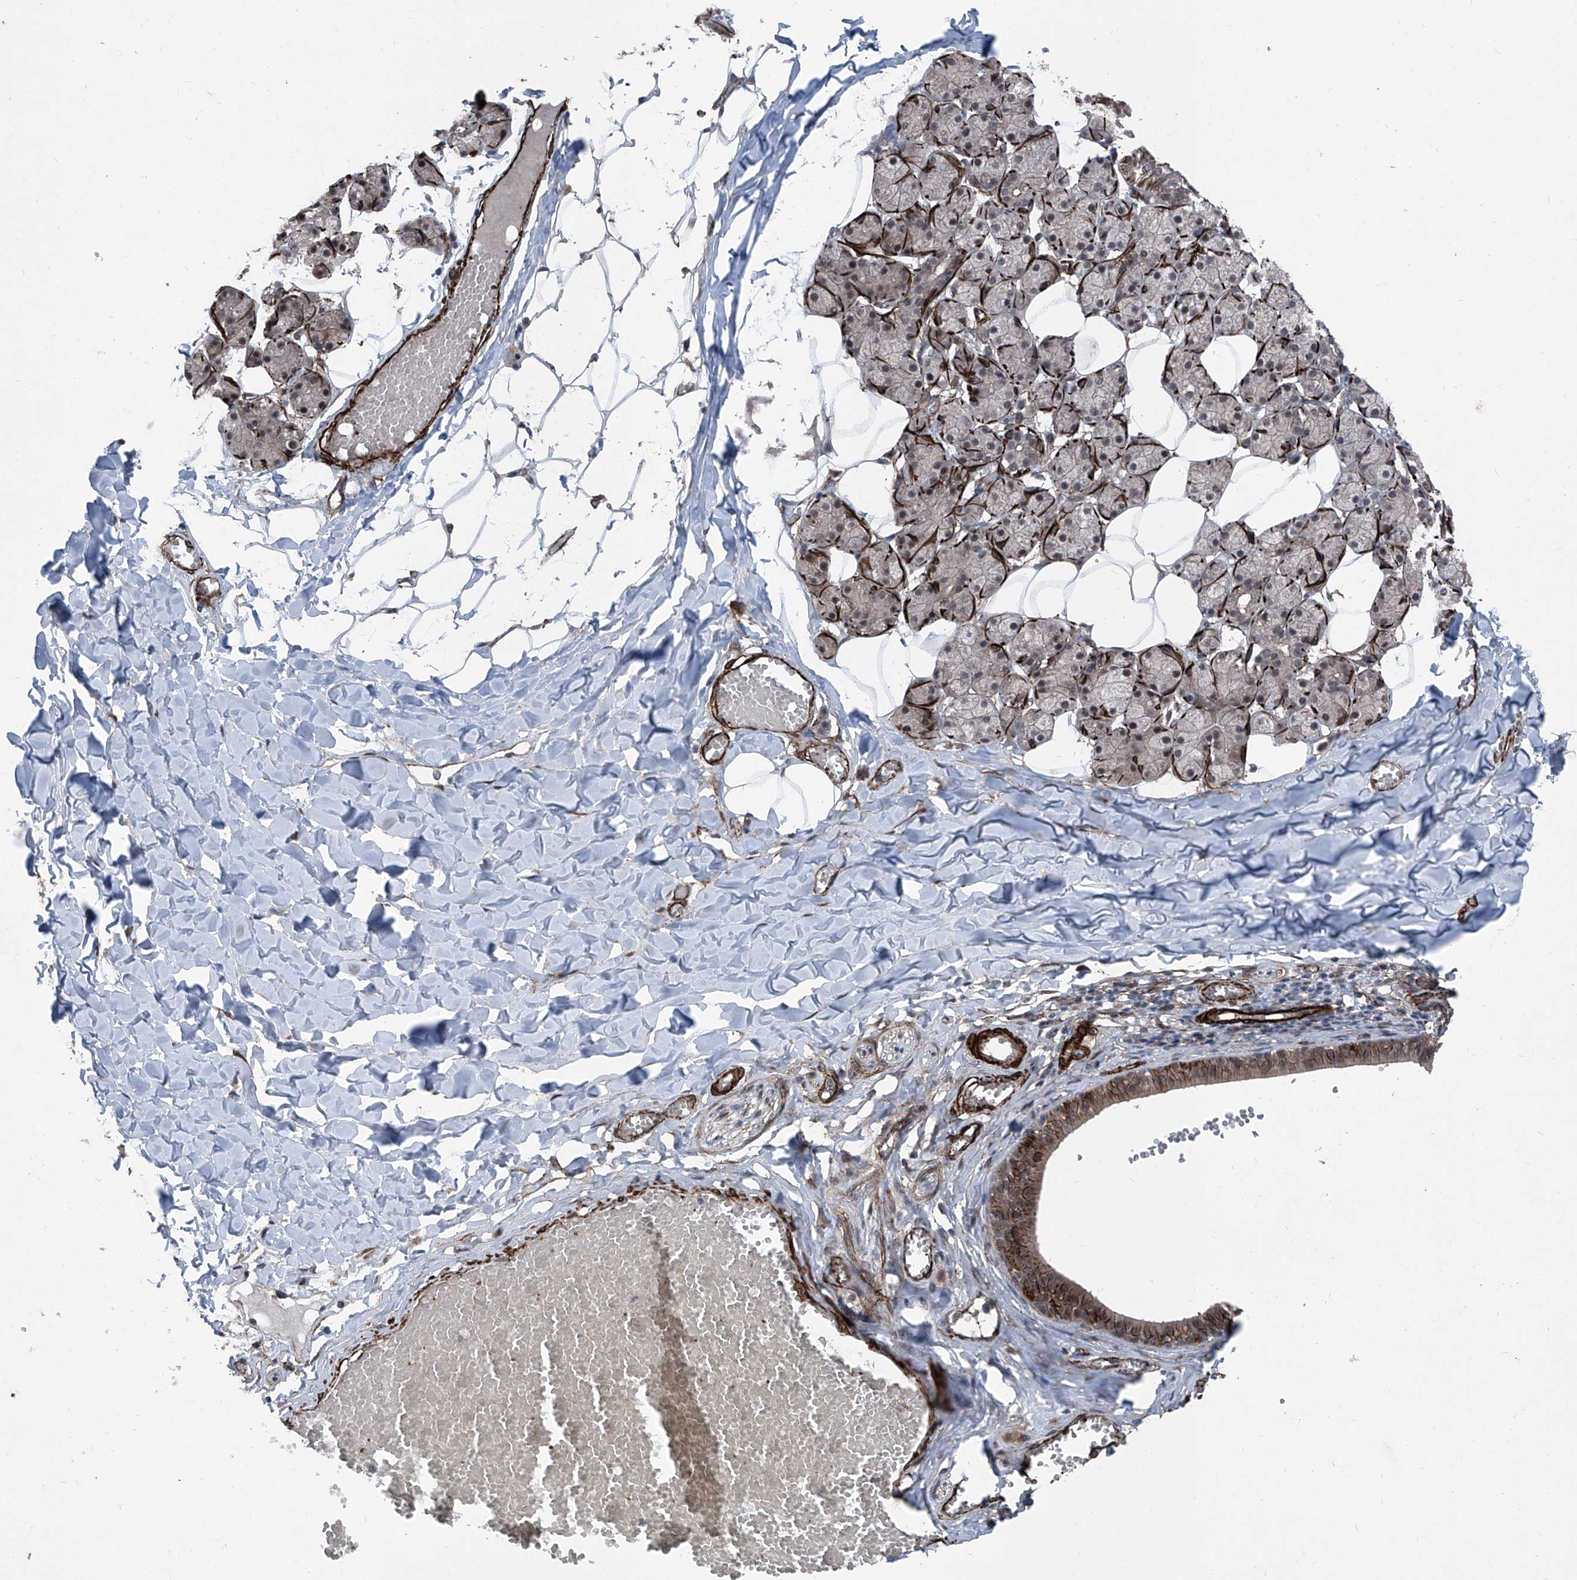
{"staining": {"intensity": "moderate", "quantity": "<25%", "location": "cytoplasmic/membranous"}, "tissue": "salivary gland", "cell_type": "Glandular cells", "image_type": "normal", "snomed": [{"axis": "morphology", "description": "Normal tissue, NOS"}, {"axis": "topography", "description": "Salivary gland"}], "caption": "Immunohistochemical staining of benign human salivary gland shows moderate cytoplasmic/membranous protein positivity in about <25% of glandular cells. (Stains: DAB (3,3'-diaminobenzidine) in brown, nuclei in blue, Microscopy: brightfield microscopy at high magnification).", "gene": "COA7", "patient": {"sex": "female", "age": 33}}